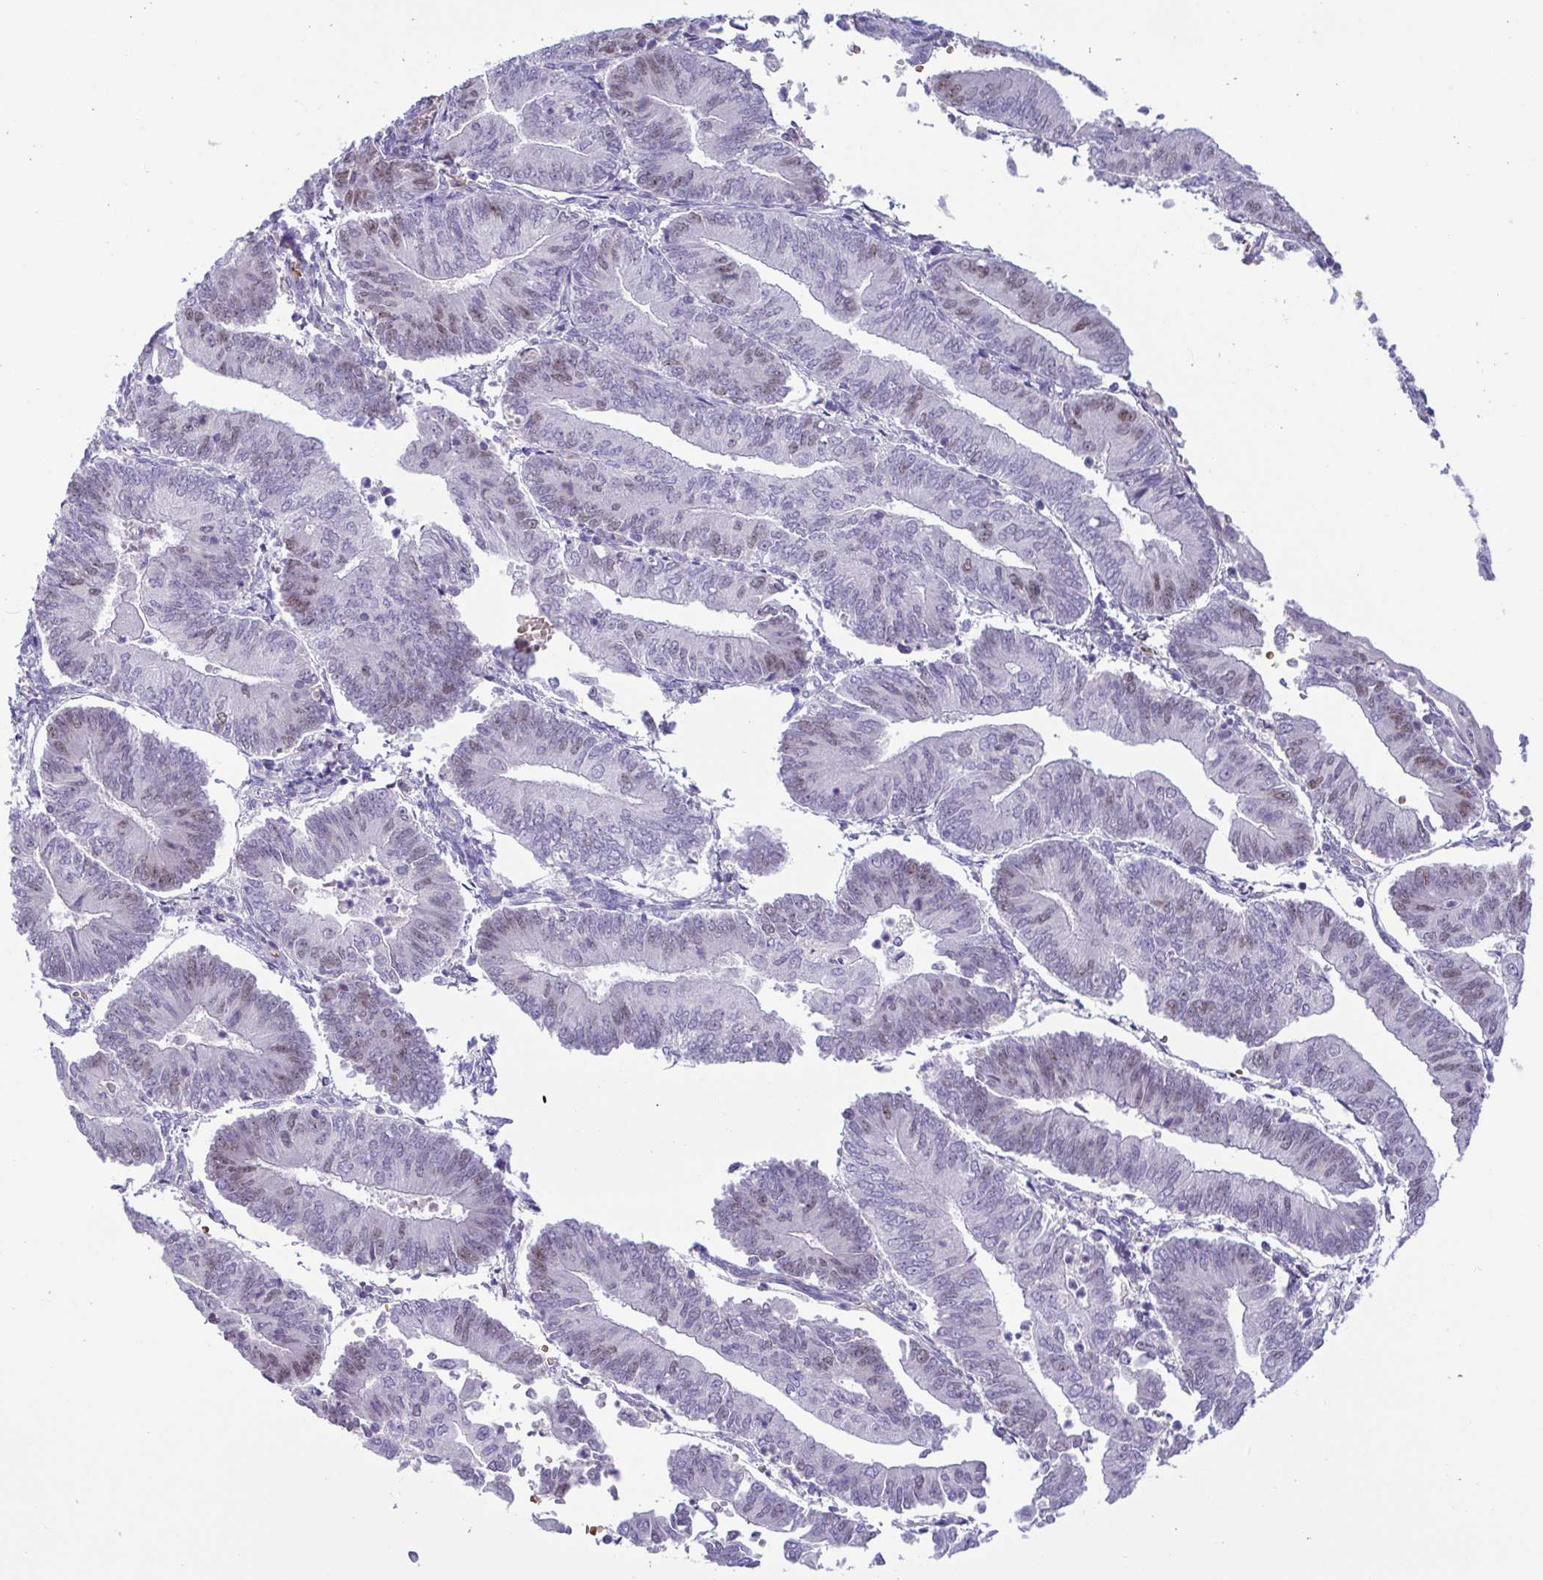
{"staining": {"intensity": "weak", "quantity": "<25%", "location": "nuclear"}, "tissue": "endometrial cancer", "cell_type": "Tumor cells", "image_type": "cancer", "snomed": [{"axis": "morphology", "description": "Adenocarcinoma, NOS"}, {"axis": "topography", "description": "Endometrium"}], "caption": "Image shows no protein expression in tumor cells of endometrial cancer tissue.", "gene": "TIPIN", "patient": {"sex": "female", "age": 65}}